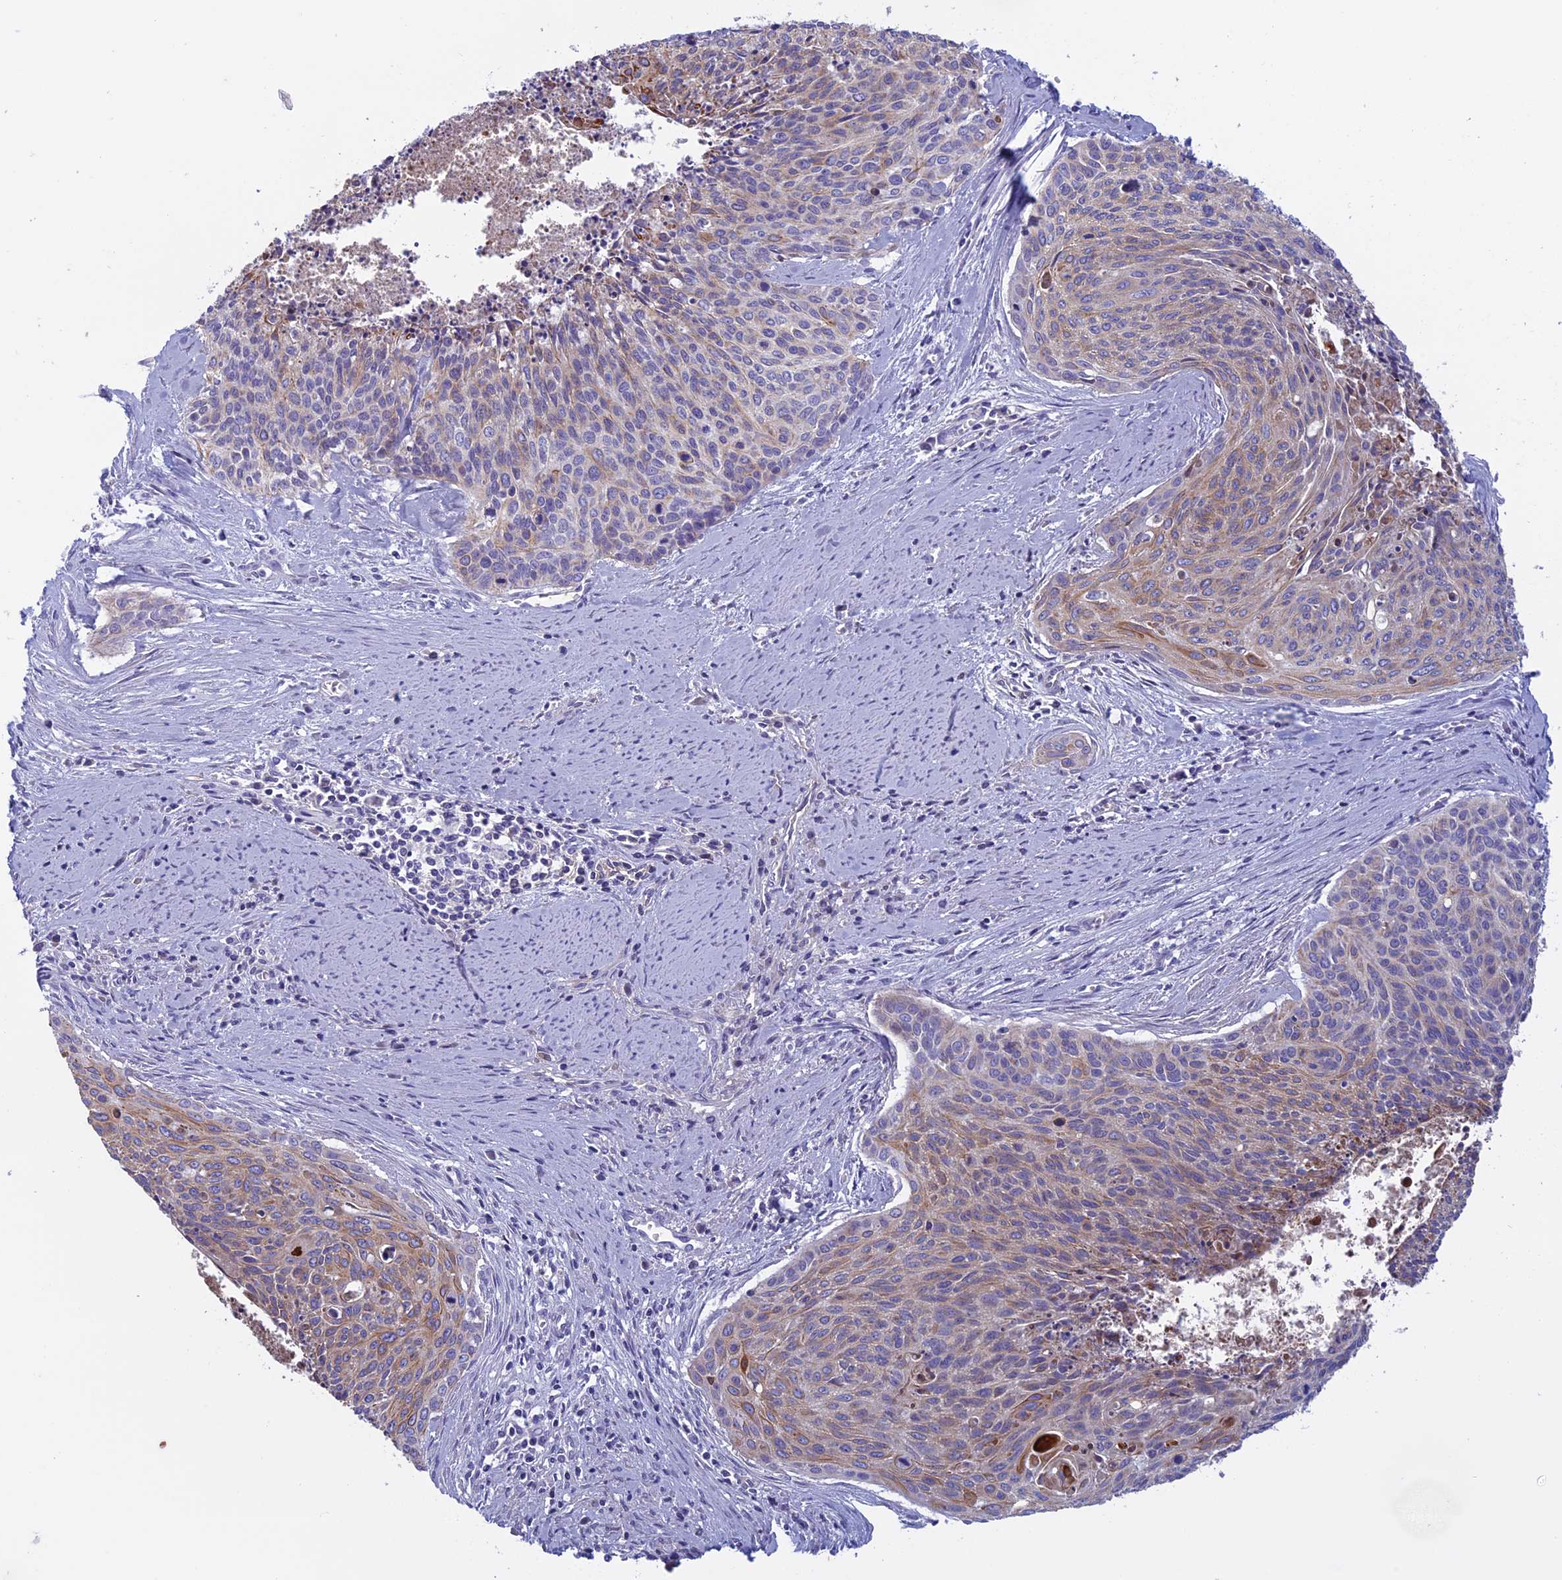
{"staining": {"intensity": "weak", "quantity": "25%-75%", "location": "cytoplasmic/membranous"}, "tissue": "cervical cancer", "cell_type": "Tumor cells", "image_type": "cancer", "snomed": [{"axis": "morphology", "description": "Squamous cell carcinoma, NOS"}, {"axis": "topography", "description": "Cervix"}], "caption": "Tumor cells display weak cytoplasmic/membranous staining in about 25%-75% of cells in cervical squamous cell carcinoma.", "gene": "ANGPTL2", "patient": {"sex": "female", "age": 55}}